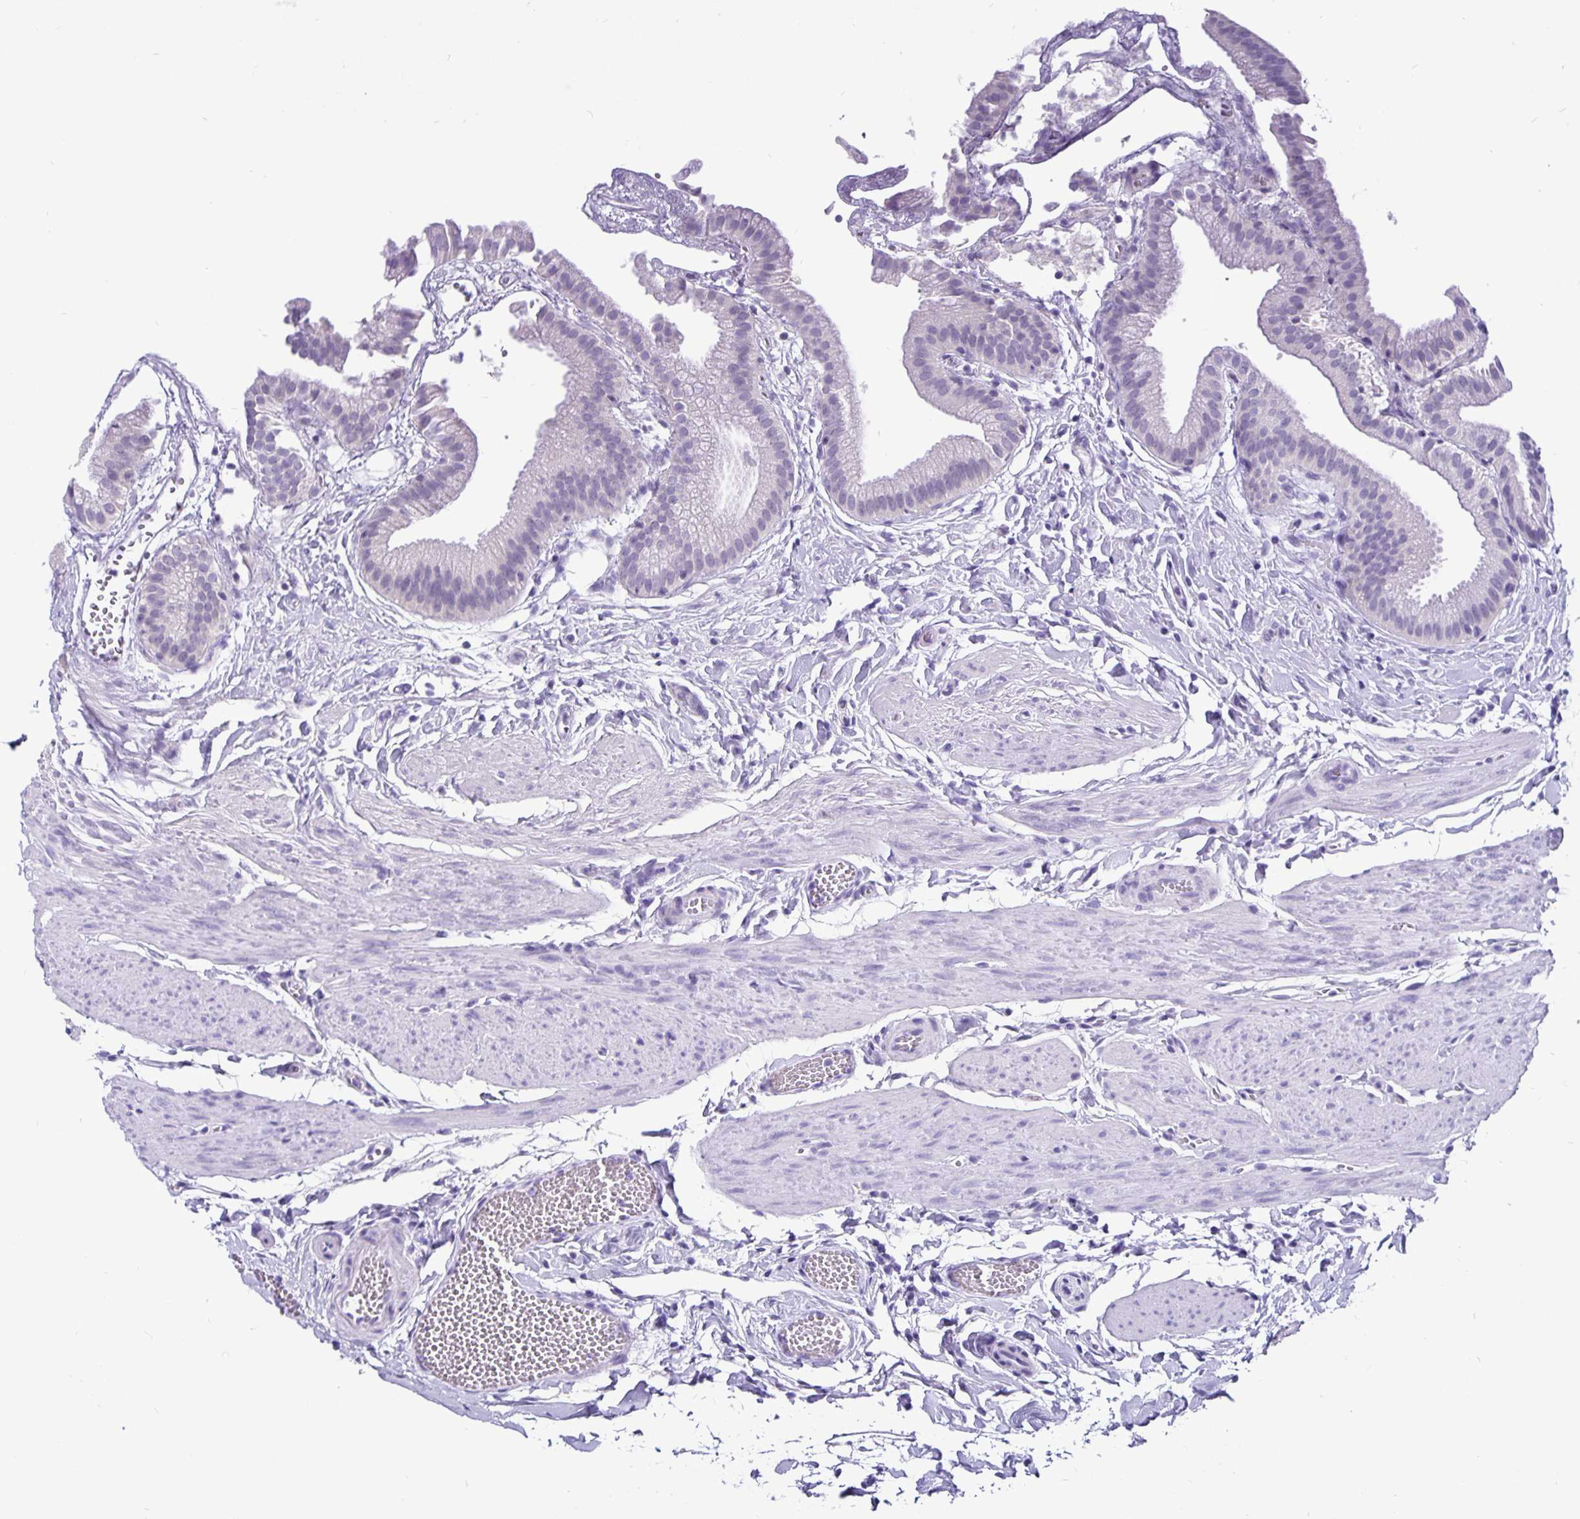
{"staining": {"intensity": "negative", "quantity": "none", "location": "none"}, "tissue": "gallbladder", "cell_type": "Glandular cells", "image_type": "normal", "snomed": [{"axis": "morphology", "description": "Normal tissue, NOS"}, {"axis": "topography", "description": "Gallbladder"}], "caption": "This is an immunohistochemistry histopathology image of unremarkable human gallbladder. There is no staining in glandular cells.", "gene": "ODF3B", "patient": {"sex": "female", "age": 63}}